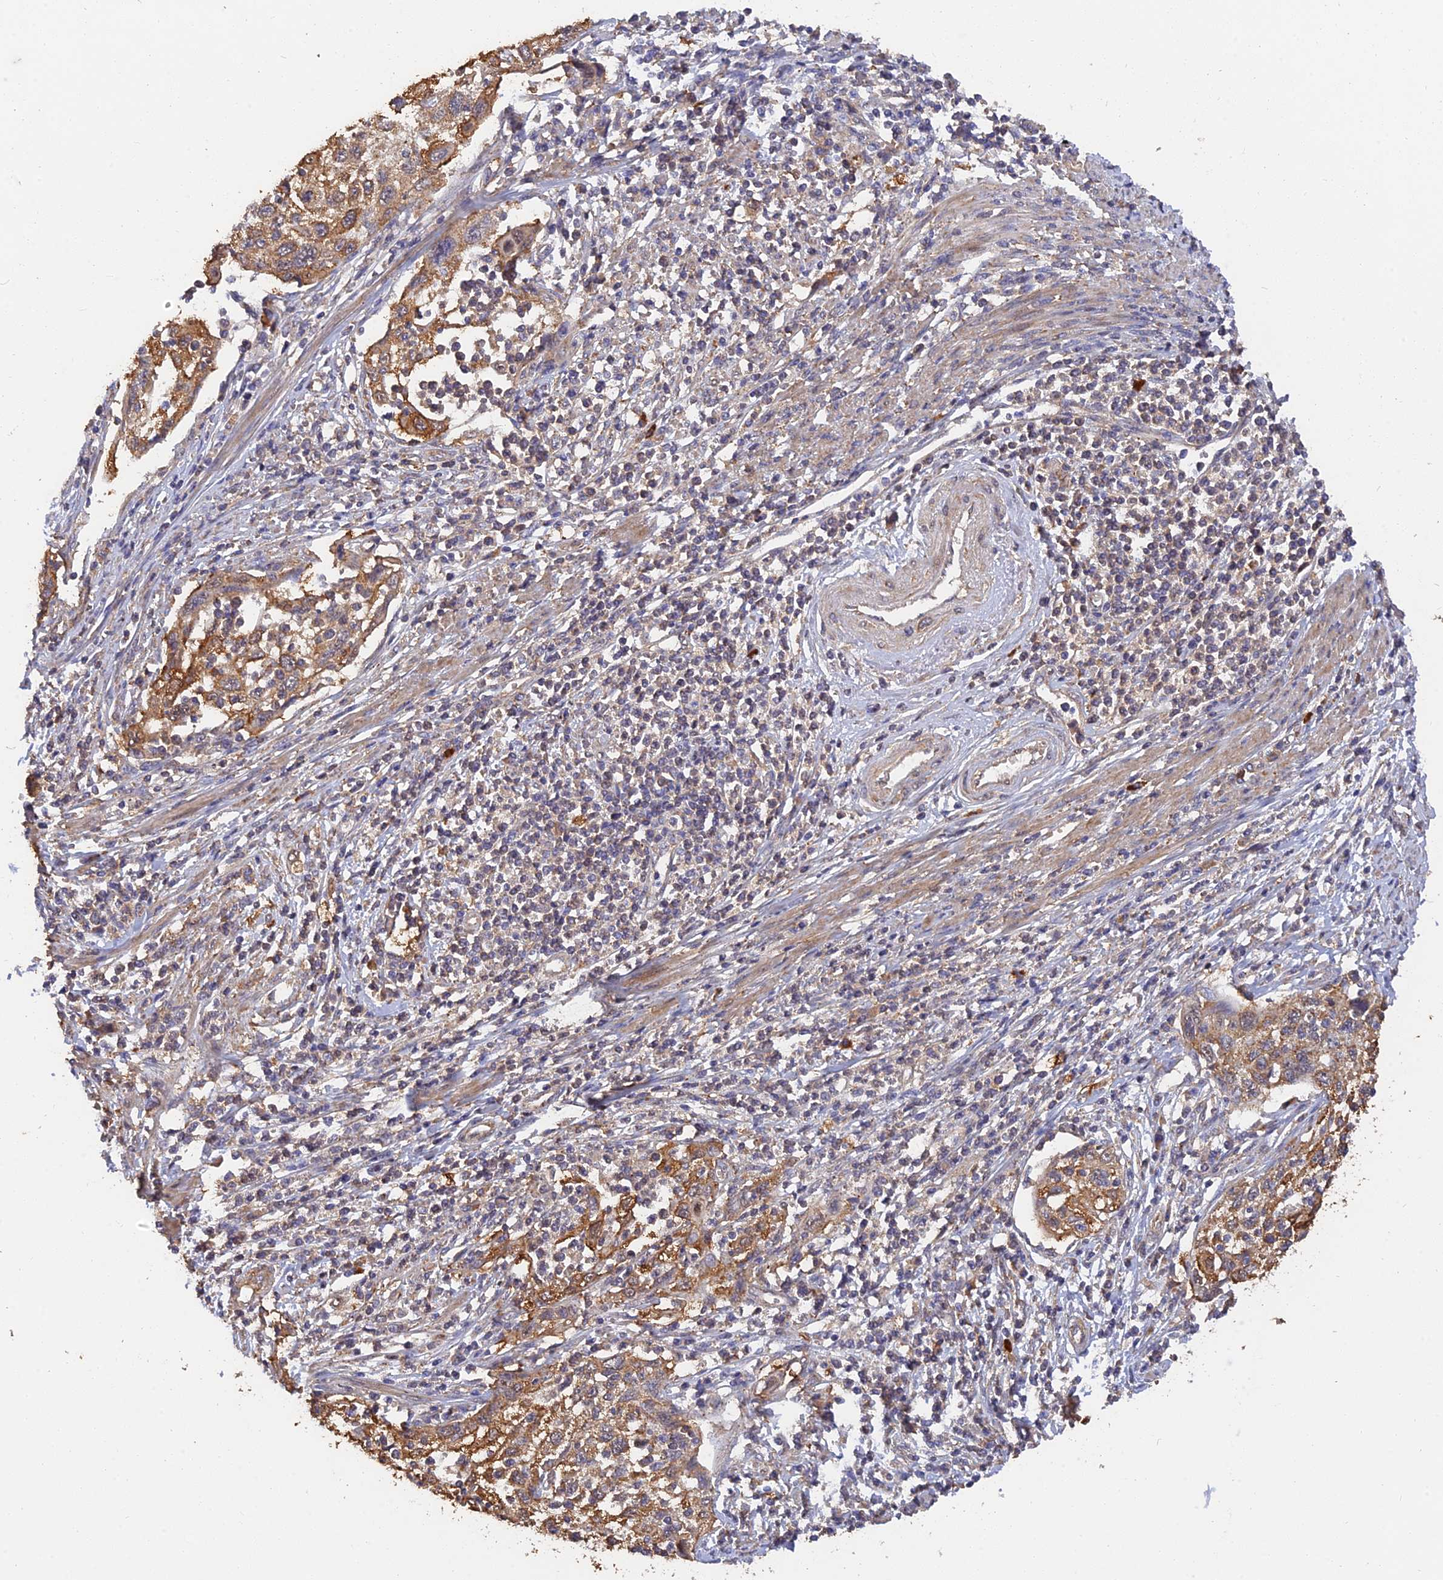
{"staining": {"intensity": "moderate", "quantity": ">75%", "location": "cytoplasmic/membranous"}, "tissue": "cervical cancer", "cell_type": "Tumor cells", "image_type": "cancer", "snomed": [{"axis": "morphology", "description": "Squamous cell carcinoma, NOS"}, {"axis": "topography", "description": "Cervix"}], "caption": "High-power microscopy captured an immunohistochemistry (IHC) photomicrograph of squamous cell carcinoma (cervical), revealing moderate cytoplasmic/membranous staining in about >75% of tumor cells.", "gene": "SLC38A11", "patient": {"sex": "female", "age": 70}}